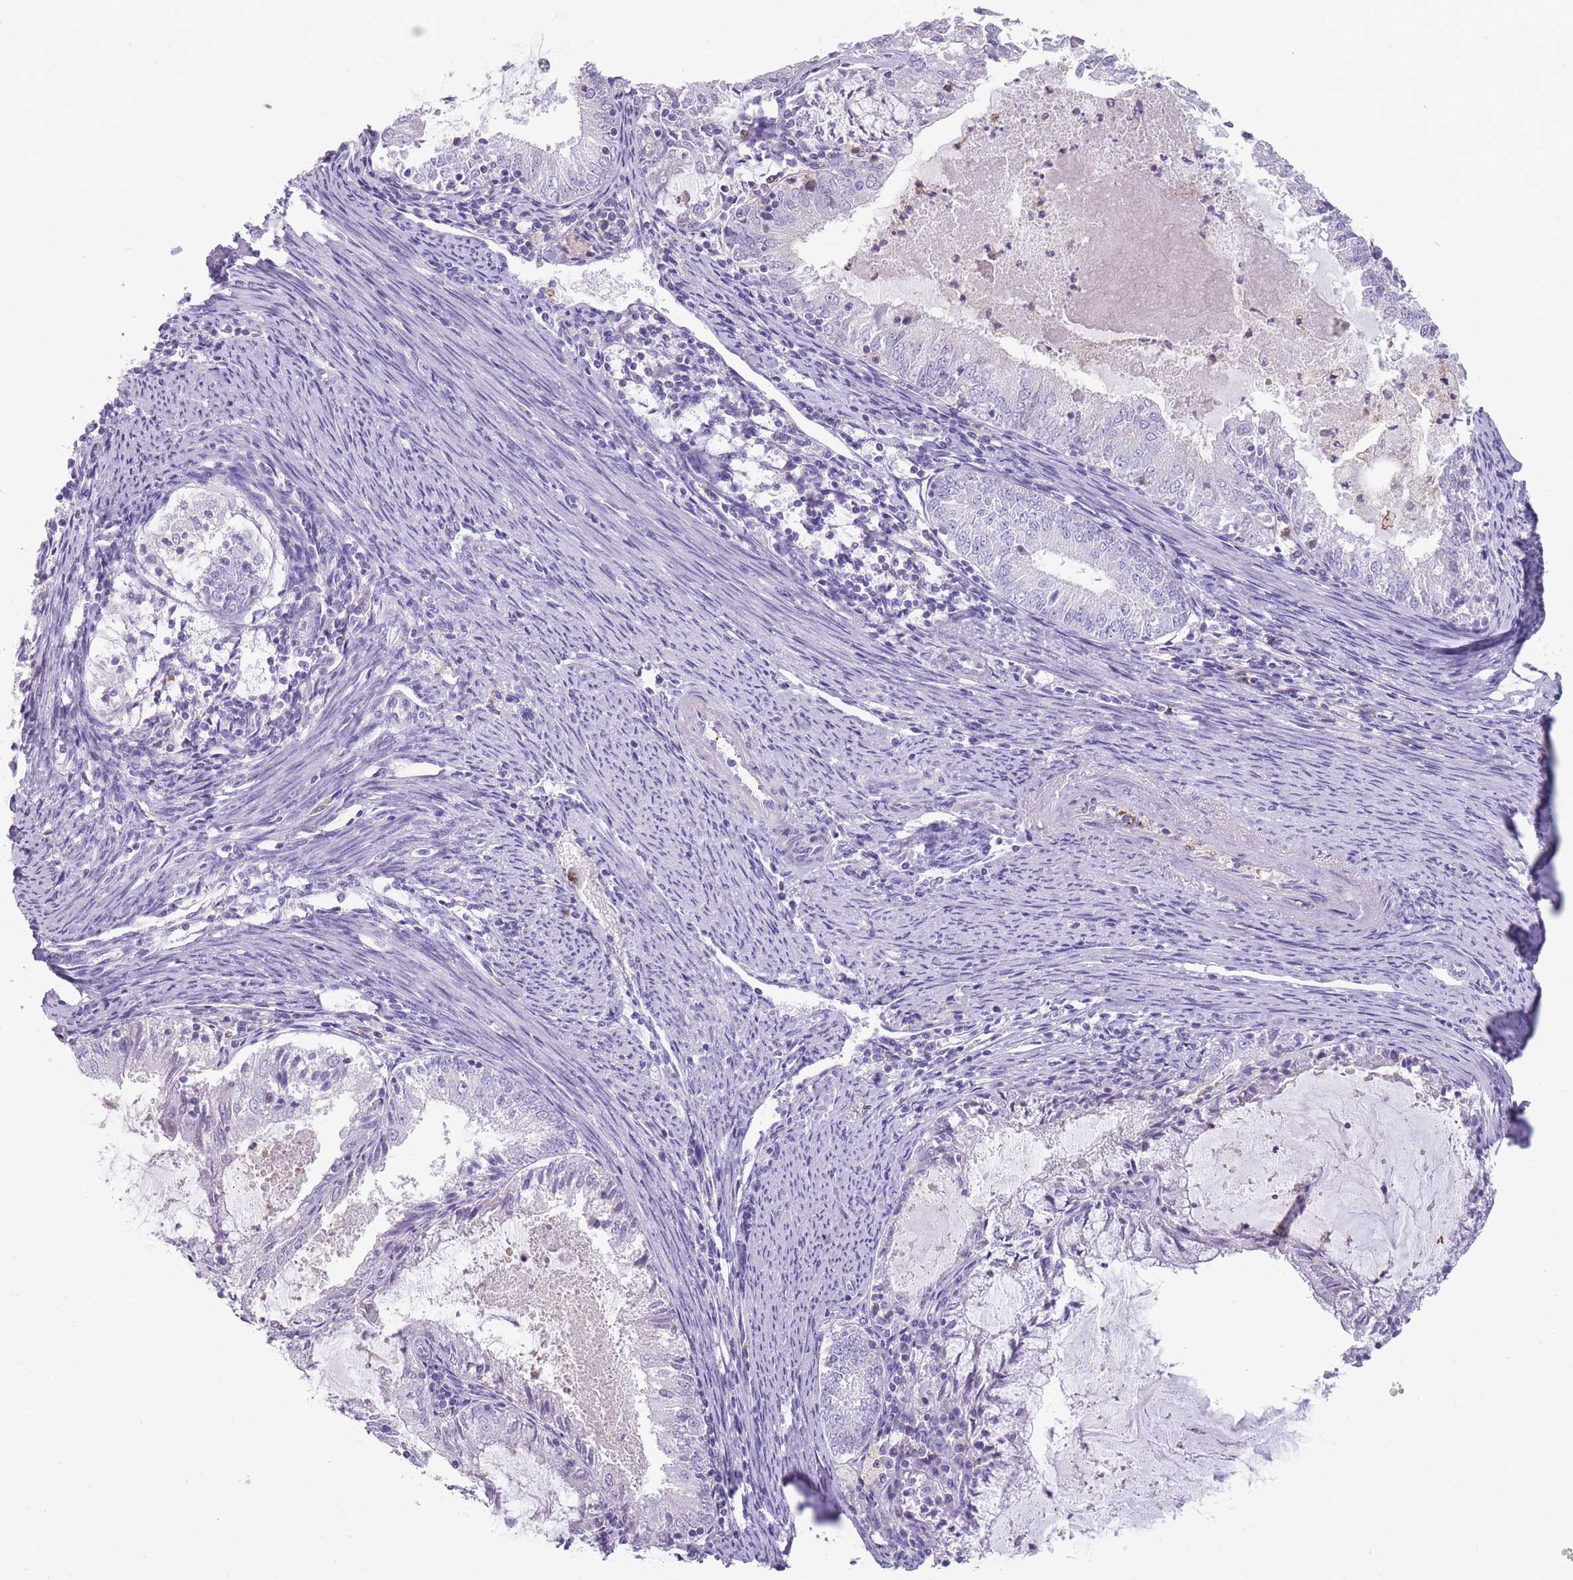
{"staining": {"intensity": "negative", "quantity": "none", "location": "none"}, "tissue": "endometrial cancer", "cell_type": "Tumor cells", "image_type": "cancer", "snomed": [{"axis": "morphology", "description": "Adenocarcinoma, NOS"}, {"axis": "topography", "description": "Endometrium"}], "caption": "There is no significant positivity in tumor cells of endometrial cancer.", "gene": "CR1L", "patient": {"sex": "female", "age": 57}}